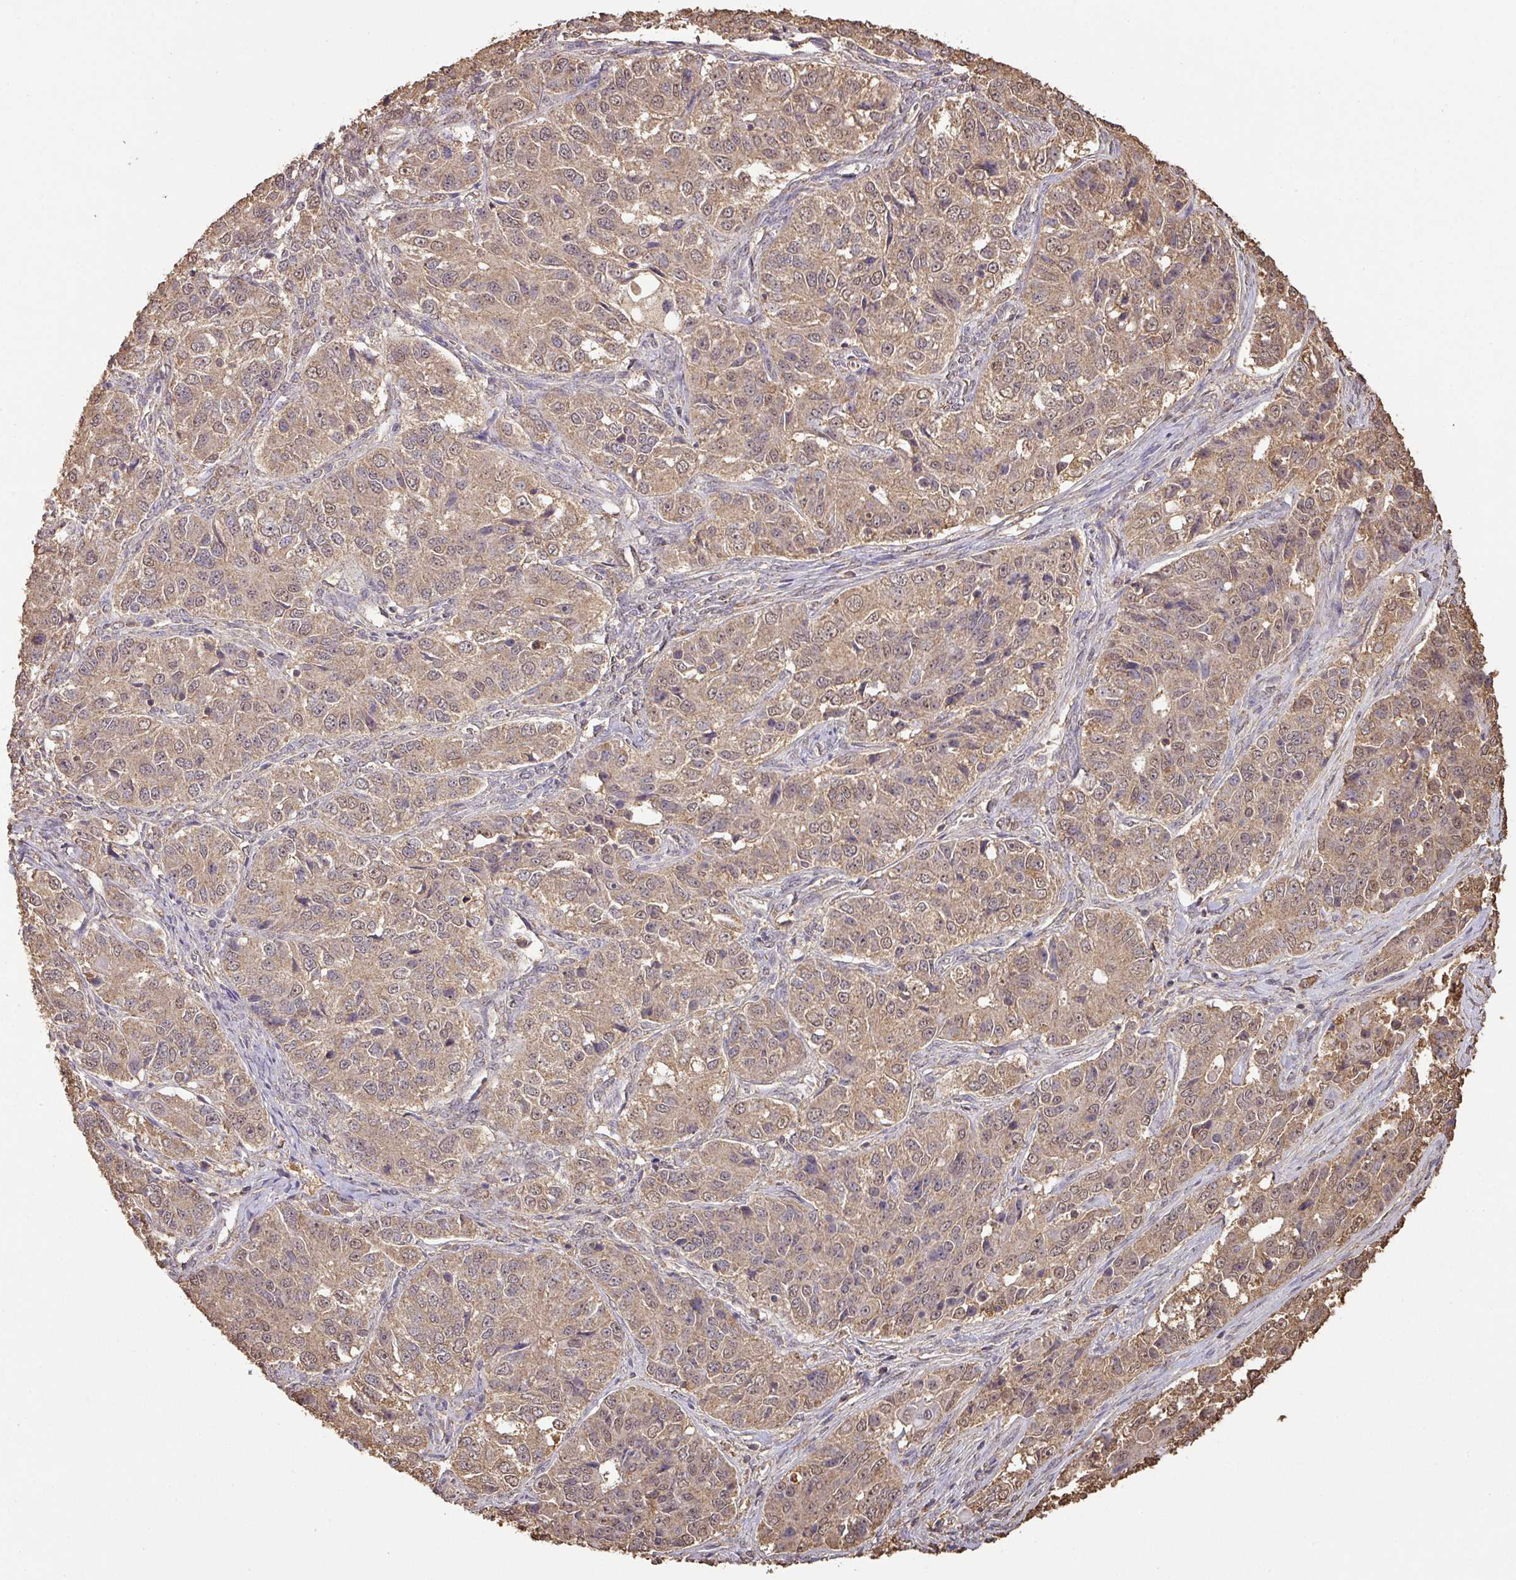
{"staining": {"intensity": "moderate", "quantity": ">75%", "location": "cytoplasmic/membranous"}, "tissue": "ovarian cancer", "cell_type": "Tumor cells", "image_type": "cancer", "snomed": [{"axis": "morphology", "description": "Carcinoma, endometroid"}, {"axis": "topography", "description": "Ovary"}], "caption": "Immunohistochemical staining of human endometroid carcinoma (ovarian) shows moderate cytoplasmic/membranous protein staining in approximately >75% of tumor cells.", "gene": "ATAT1", "patient": {"sex": "female", "age": 51}}